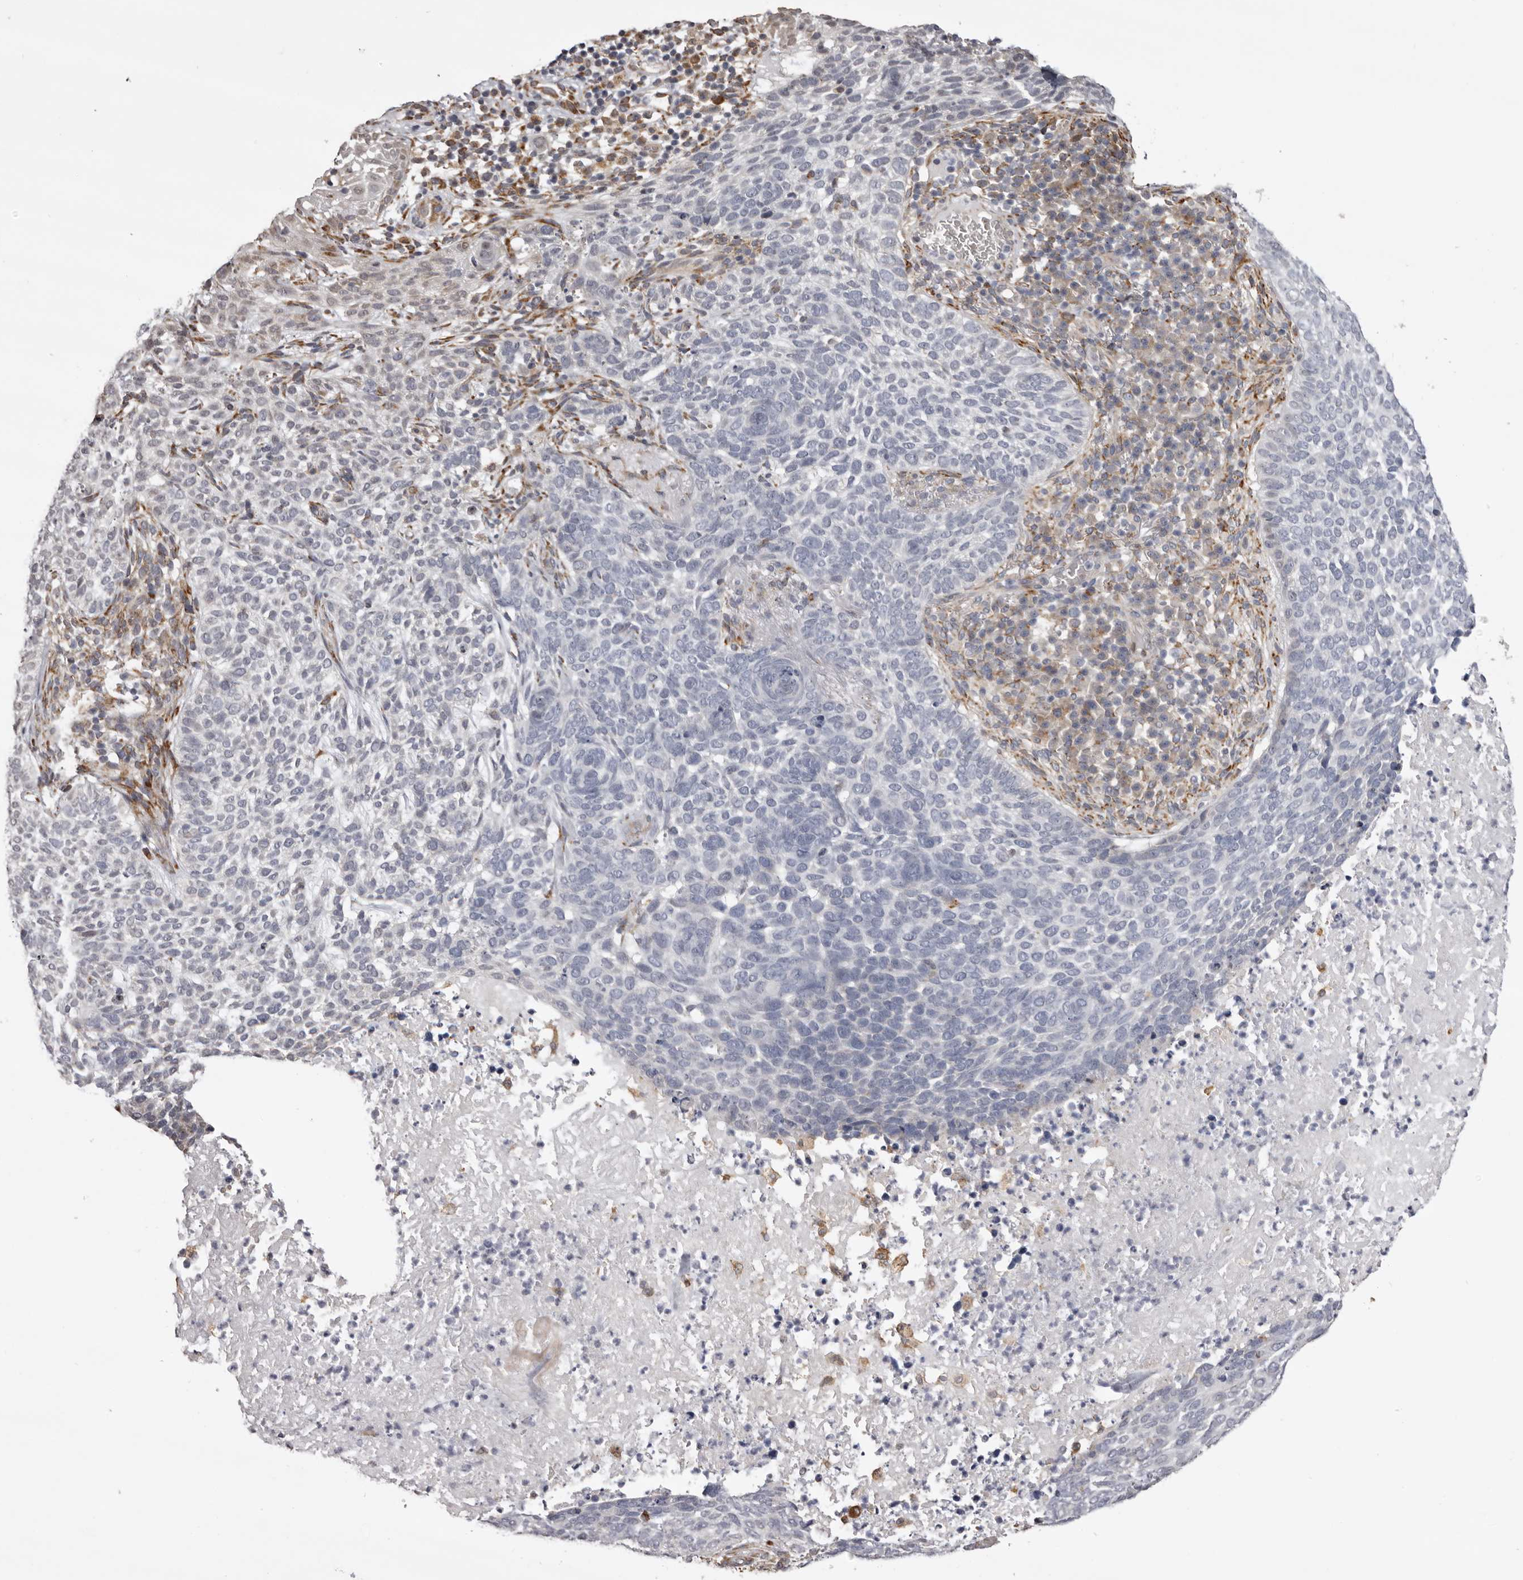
{"staining": {"intensity": "negative", "quantity": "none", "location": "none"}, "tissue": "skin cancer", "cell_type": "Tumor cells", "image_type": "cancer", "snomed": [{"axis": "morphology", "description": "Basal cell carcinoma"}, {"axis": "topography", "description": "Skin"}], "caption": "Immunohistochemistry image of neoplastic tissue: human skin cancer (basal cell carcinoma) stained with DAB (3,3'-diaminobenzidine) displays no significant protein staining in tumor cells.", "gene": "PIGX", "patient": {"sex": "female", "age": 64}}